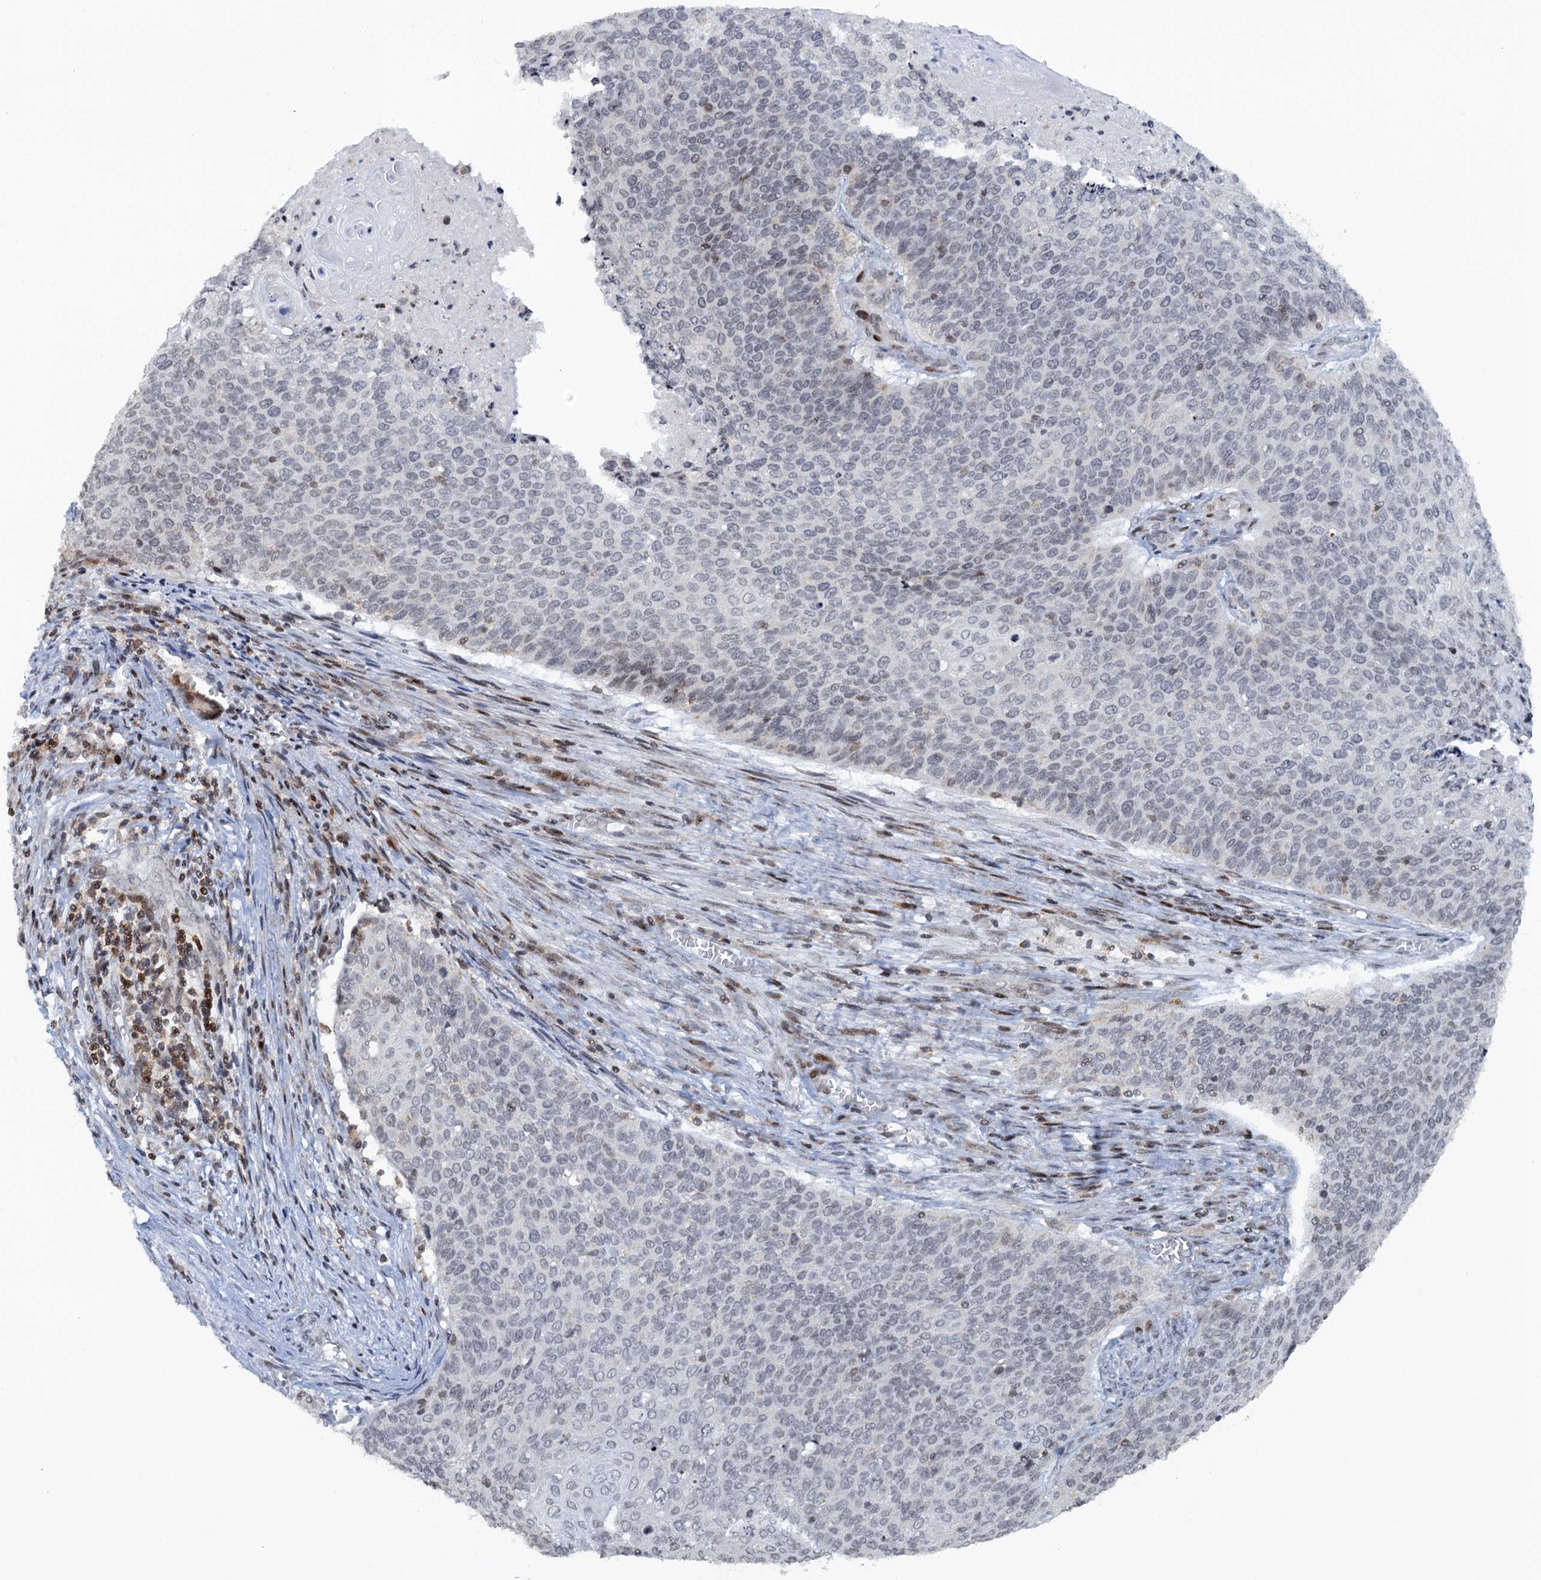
{"staining": {"intensity": "negative", "quantity": "none", "location": "none"}, "tissue": "cervical cancer", "cell_type": "Tumor cells", "image_type": "cancer", "snomed": [{"axis": "morphology", "description": "Squamous cell carcinoma, NOS"}, {"axis": "topography", "description": "Cervix"}], "caption": "This is an IHC histopathology image of squamous cell carcinoma (cervical). There is no staining in tumor cells.", "gene": "FYB1", "patient": {"sex": "female", "age": 39}}